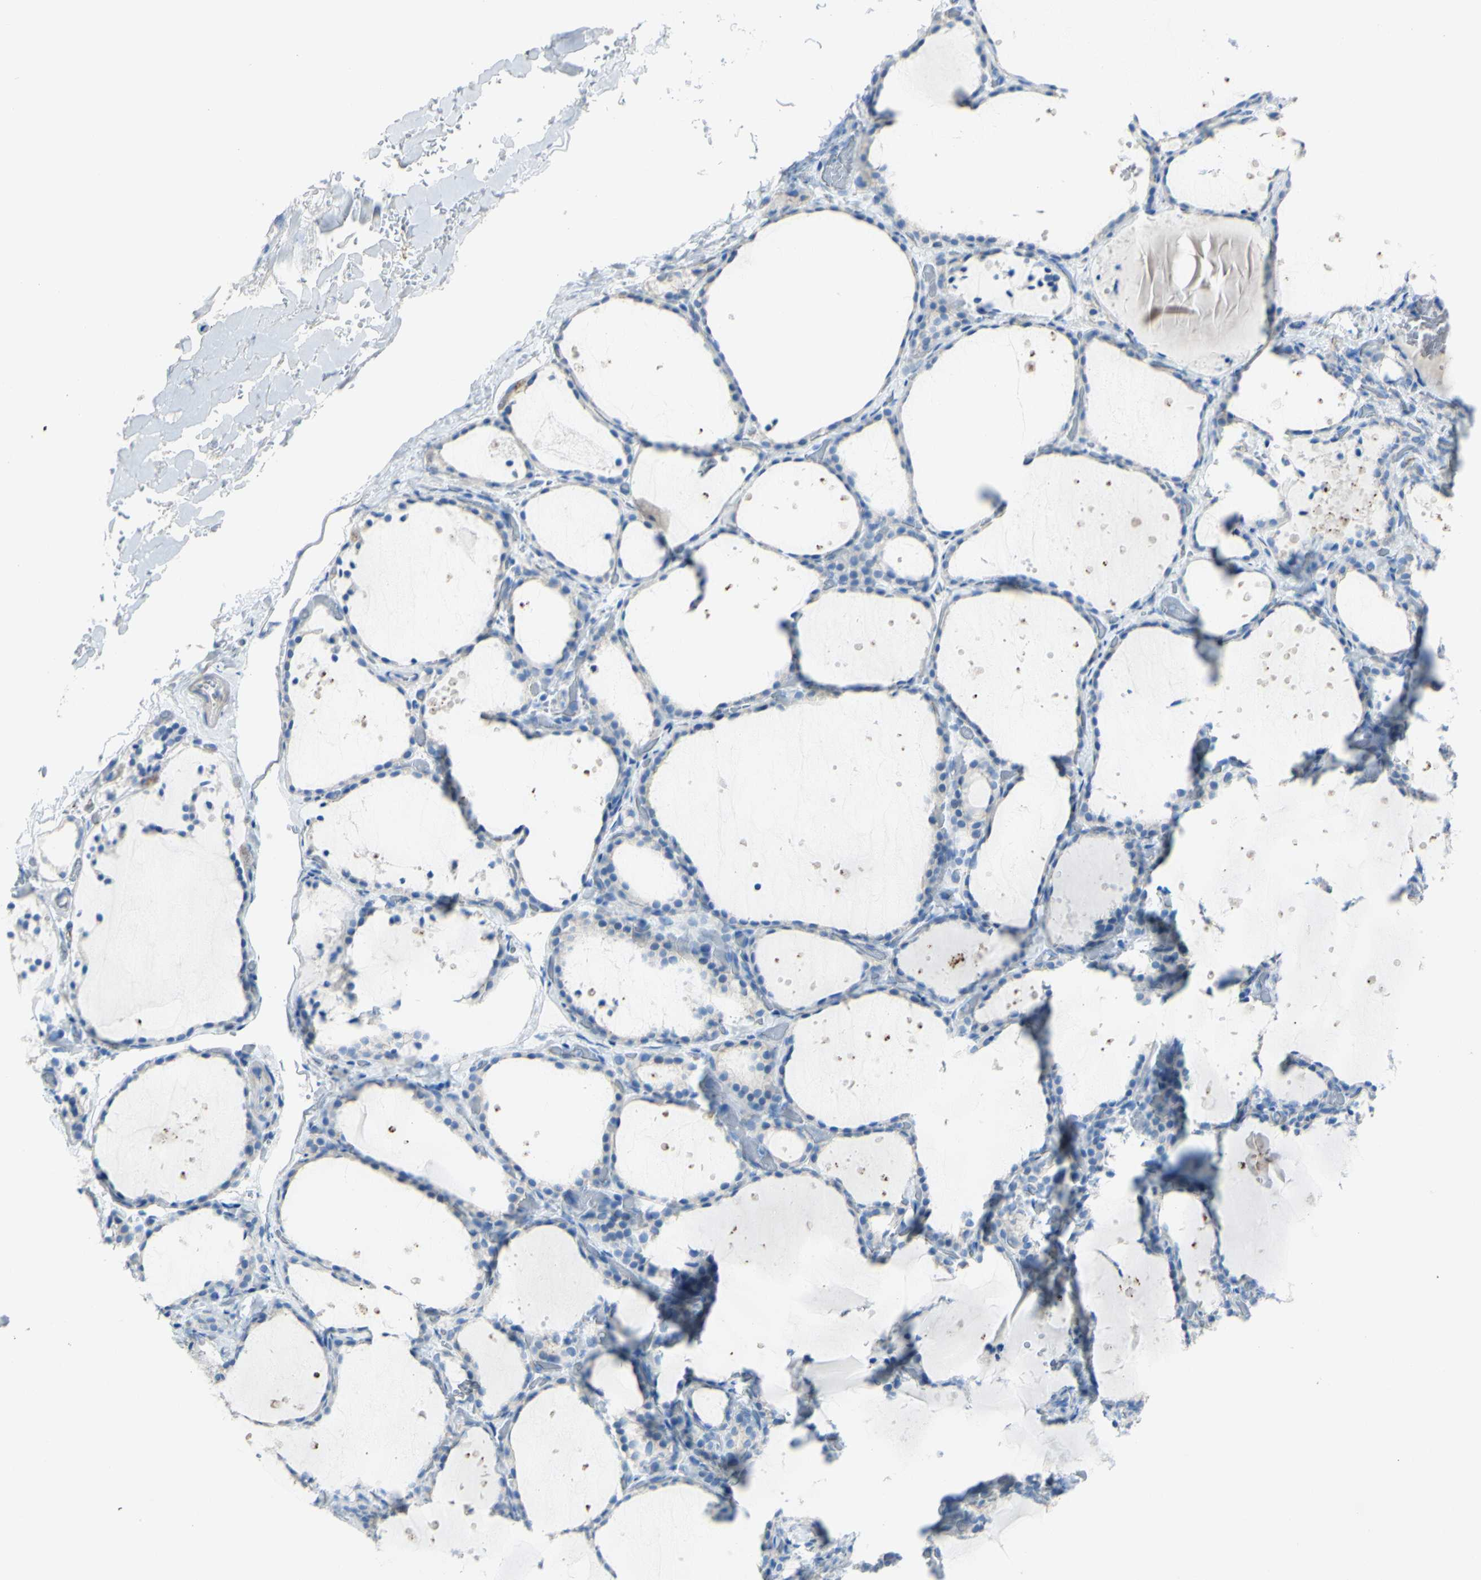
{"staining": {"intensity": "weak", "quantity": "<25%", "location": "cytoplasmic/membranous"}, "tissue": "thyroid gland", "cell_type": "Glandular cells", "image_type": "normal", "snomed": [{"axis": "morphology", "description": "Normal tissue, NOS"}, {"axis": "topography", "description": "Thyroid gland"}], "caption": "High magnification brightfield microscopy of unremarkable thyroid gland stained with DAB (3,3'-diaminobenzidine) (brown) and counterstained with hematoxylin (blue): glandular cells show no significant positivity. (DAB IHC visualized using brightfield microscopy, high magnification).", "gene": "DSC2", "patient": {"sex": "female", "age": 44}}